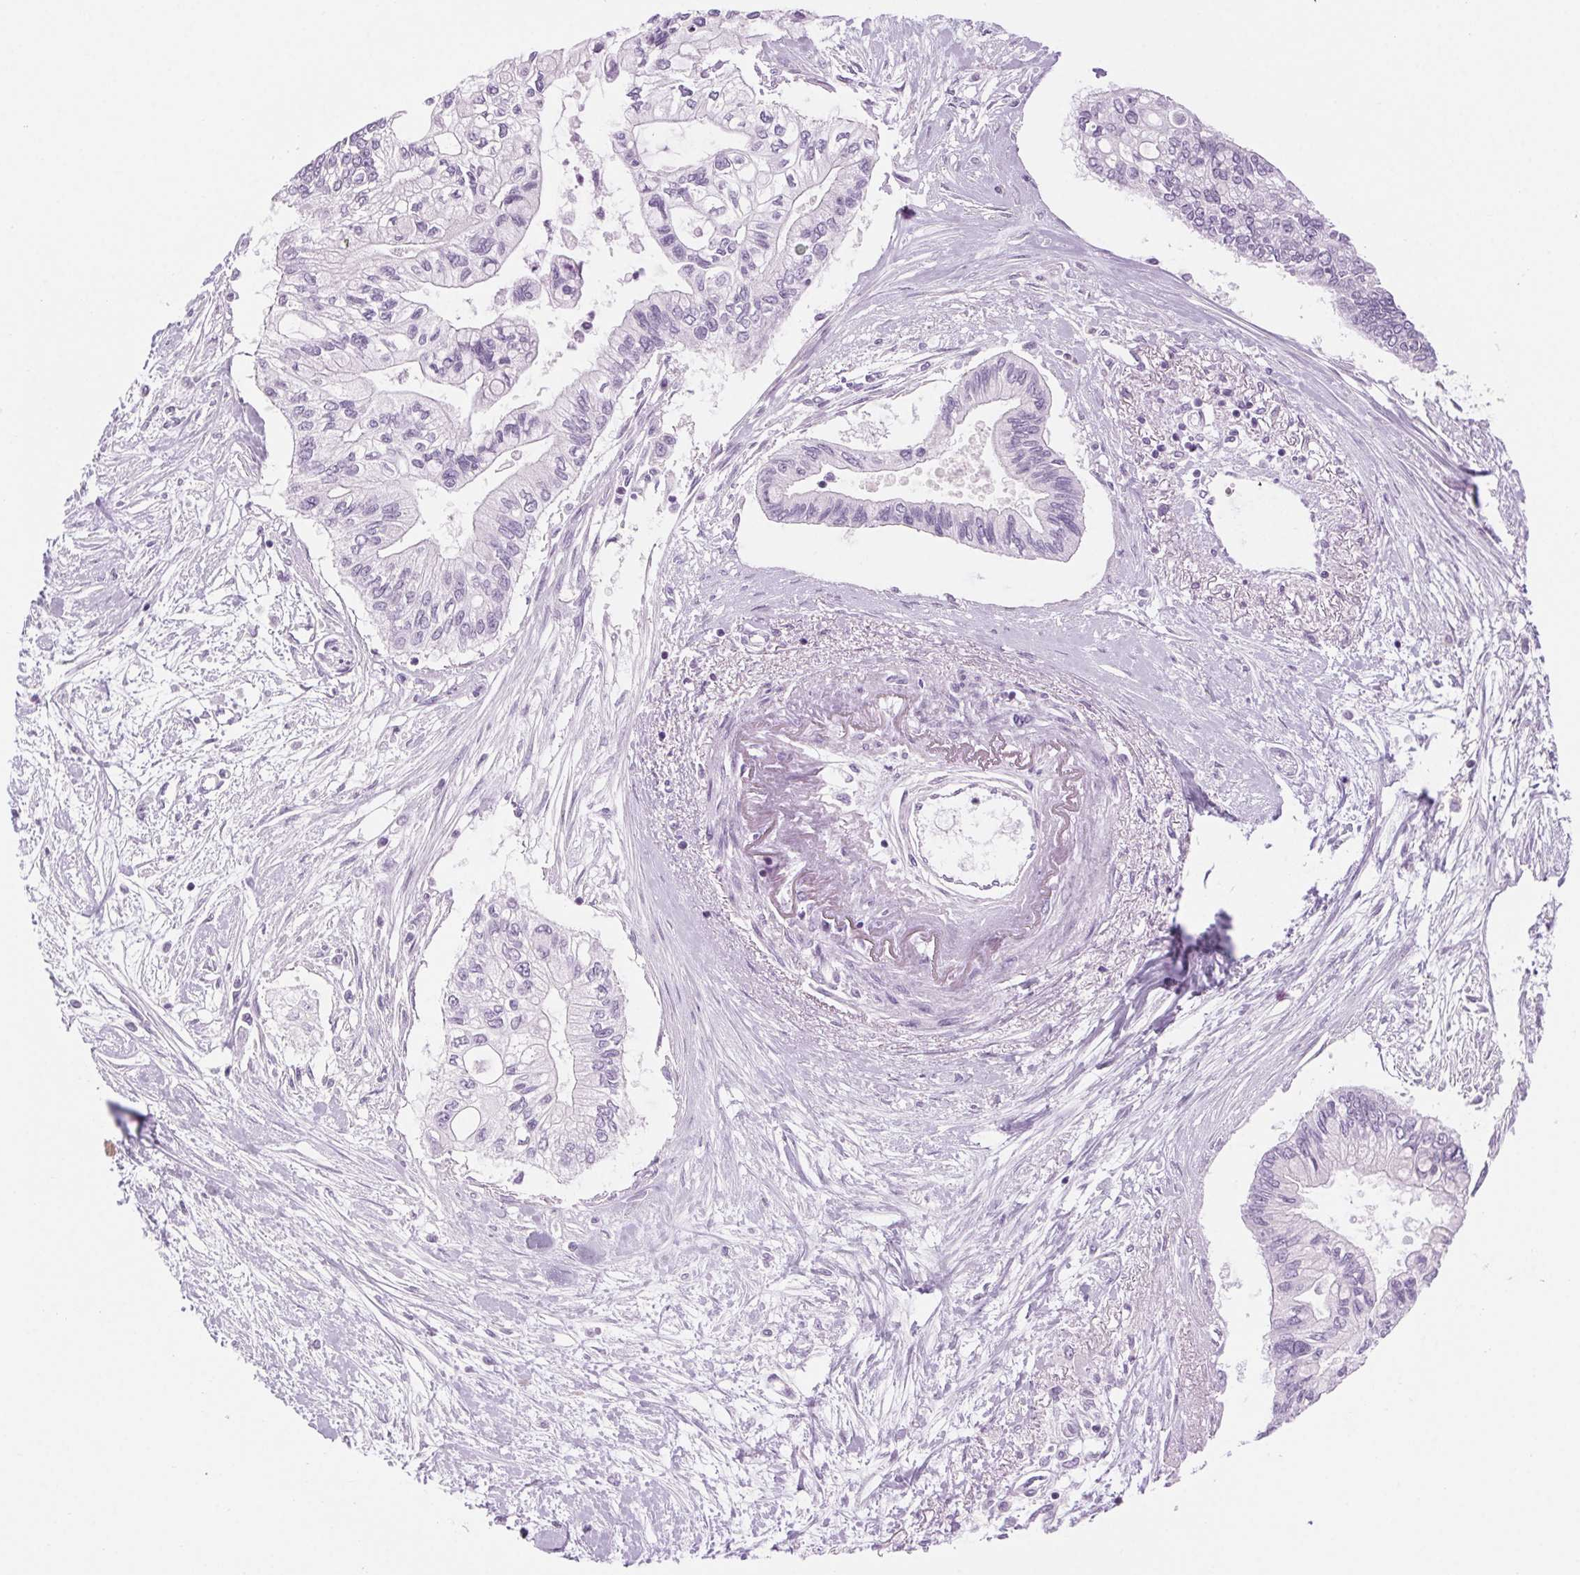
{"staining": {"intensity": "negative", "quantity": "none", "location": "none"}, "tissue": "pancreatic cancer", "cell_type": "Tumor cells", "image_type": "cancer", "snomed": [{"axis": "morphology", "description": "Adenocarcinoma, NOS"}, {"axis": "topography", "description": "Pancreas"}], "caption": "Immunohistochemistry (IHC) image of human adenocarcinoma (pancreatic) stained for a protein (brown), which shows no positivity in tumor cells.", "gene": "LRP2", "patient": {"sex": "female", "age": 77}}